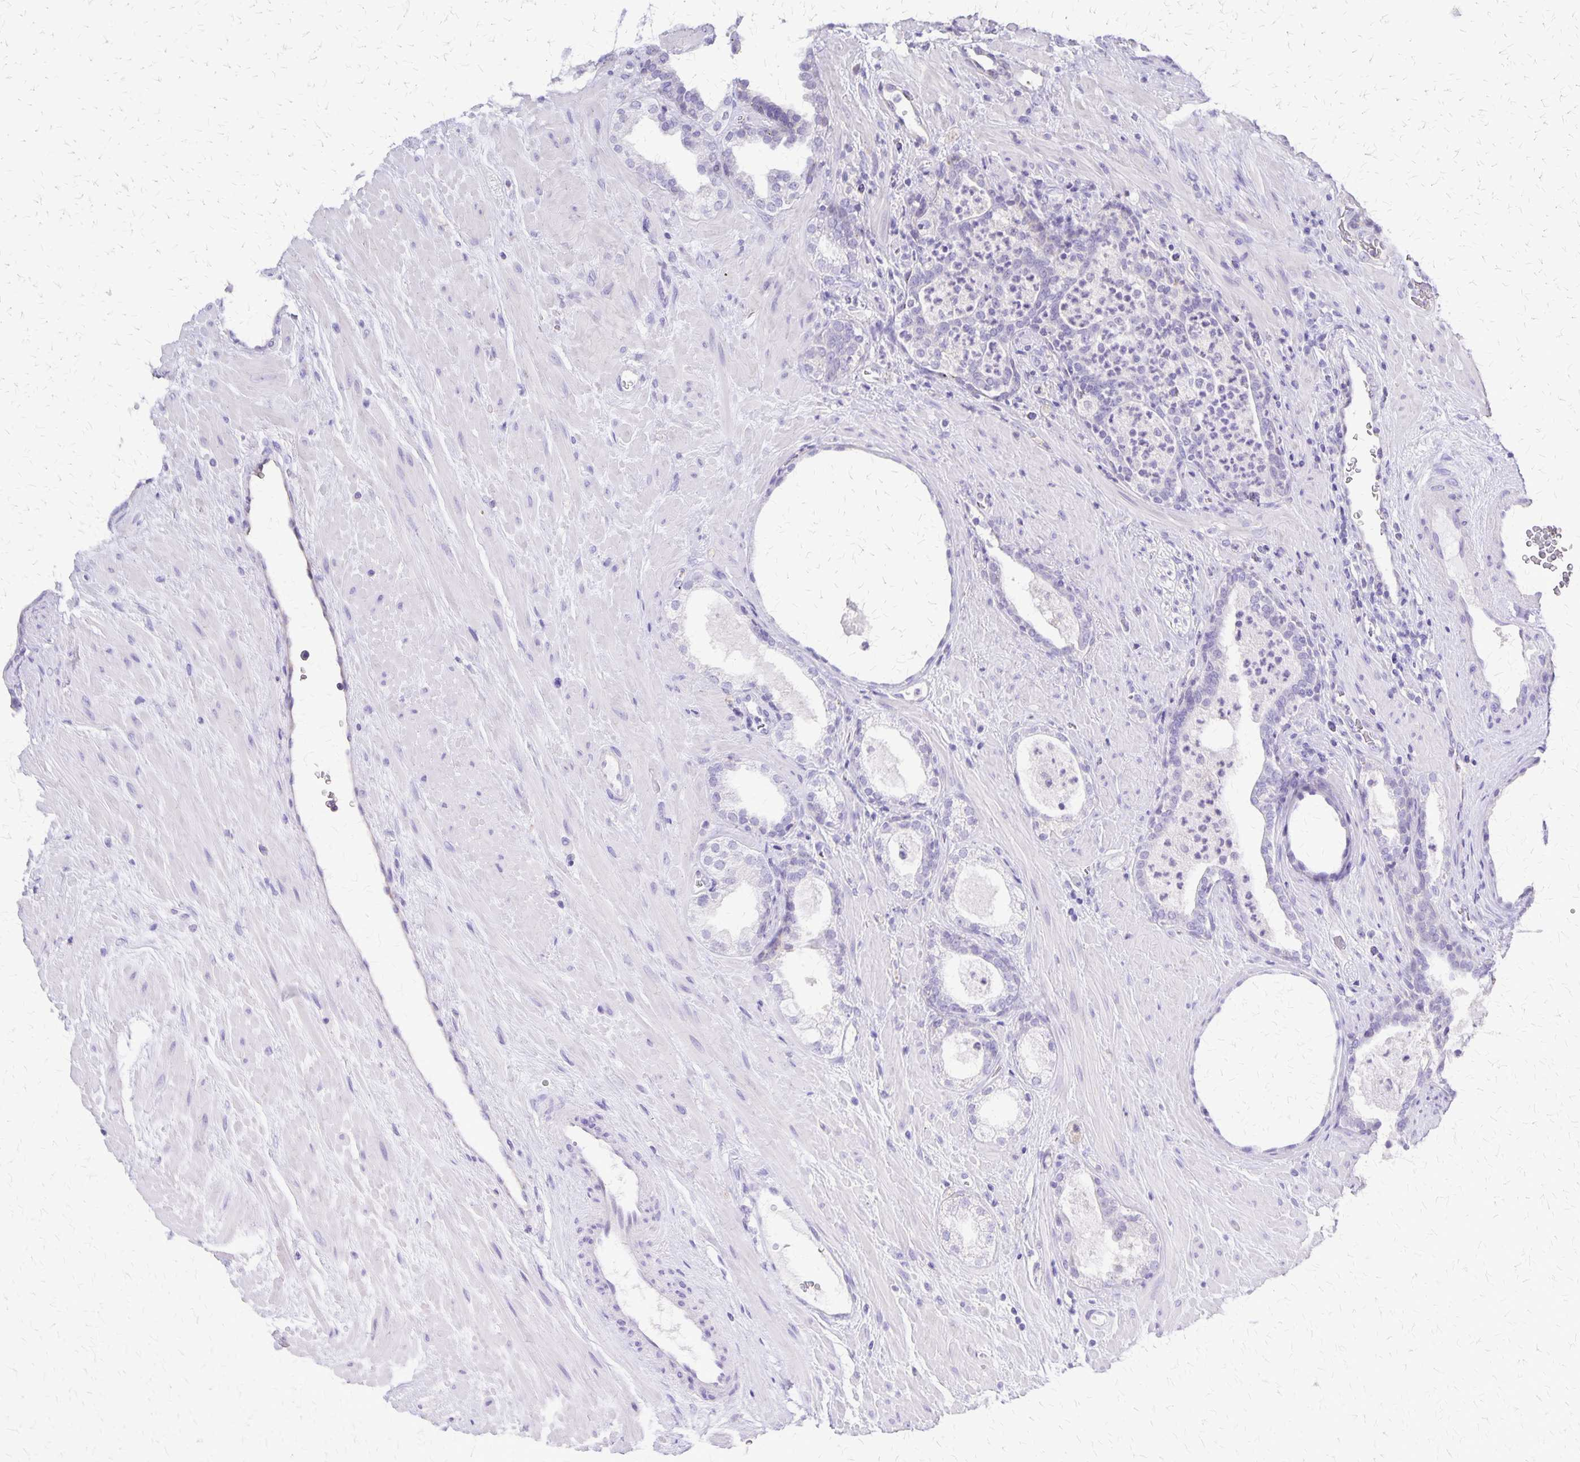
{"staining": {"intensity": "negative", "quantity": "none", "location": "none"}, "tissue": "prostate cancer", "cell_type": "Tumor cells", "image_type": "cancer", "snomed": [{"axis": "morphology", "description": "Adenocarcinoma, Low grade"}, {"axis": "topography", "description": "Prostate"}], "caption": "High magnification brightfield microscopy of prostate cancer (adenocarcinoma (low-grade)) stained with DAB (3,3'-diaminobenzidine) (brown) and counterstained with hematoxylin (blue): tumor cells show no significant staining.", "gene": "SI", "patient": {"sex": "male", "age": 62}}